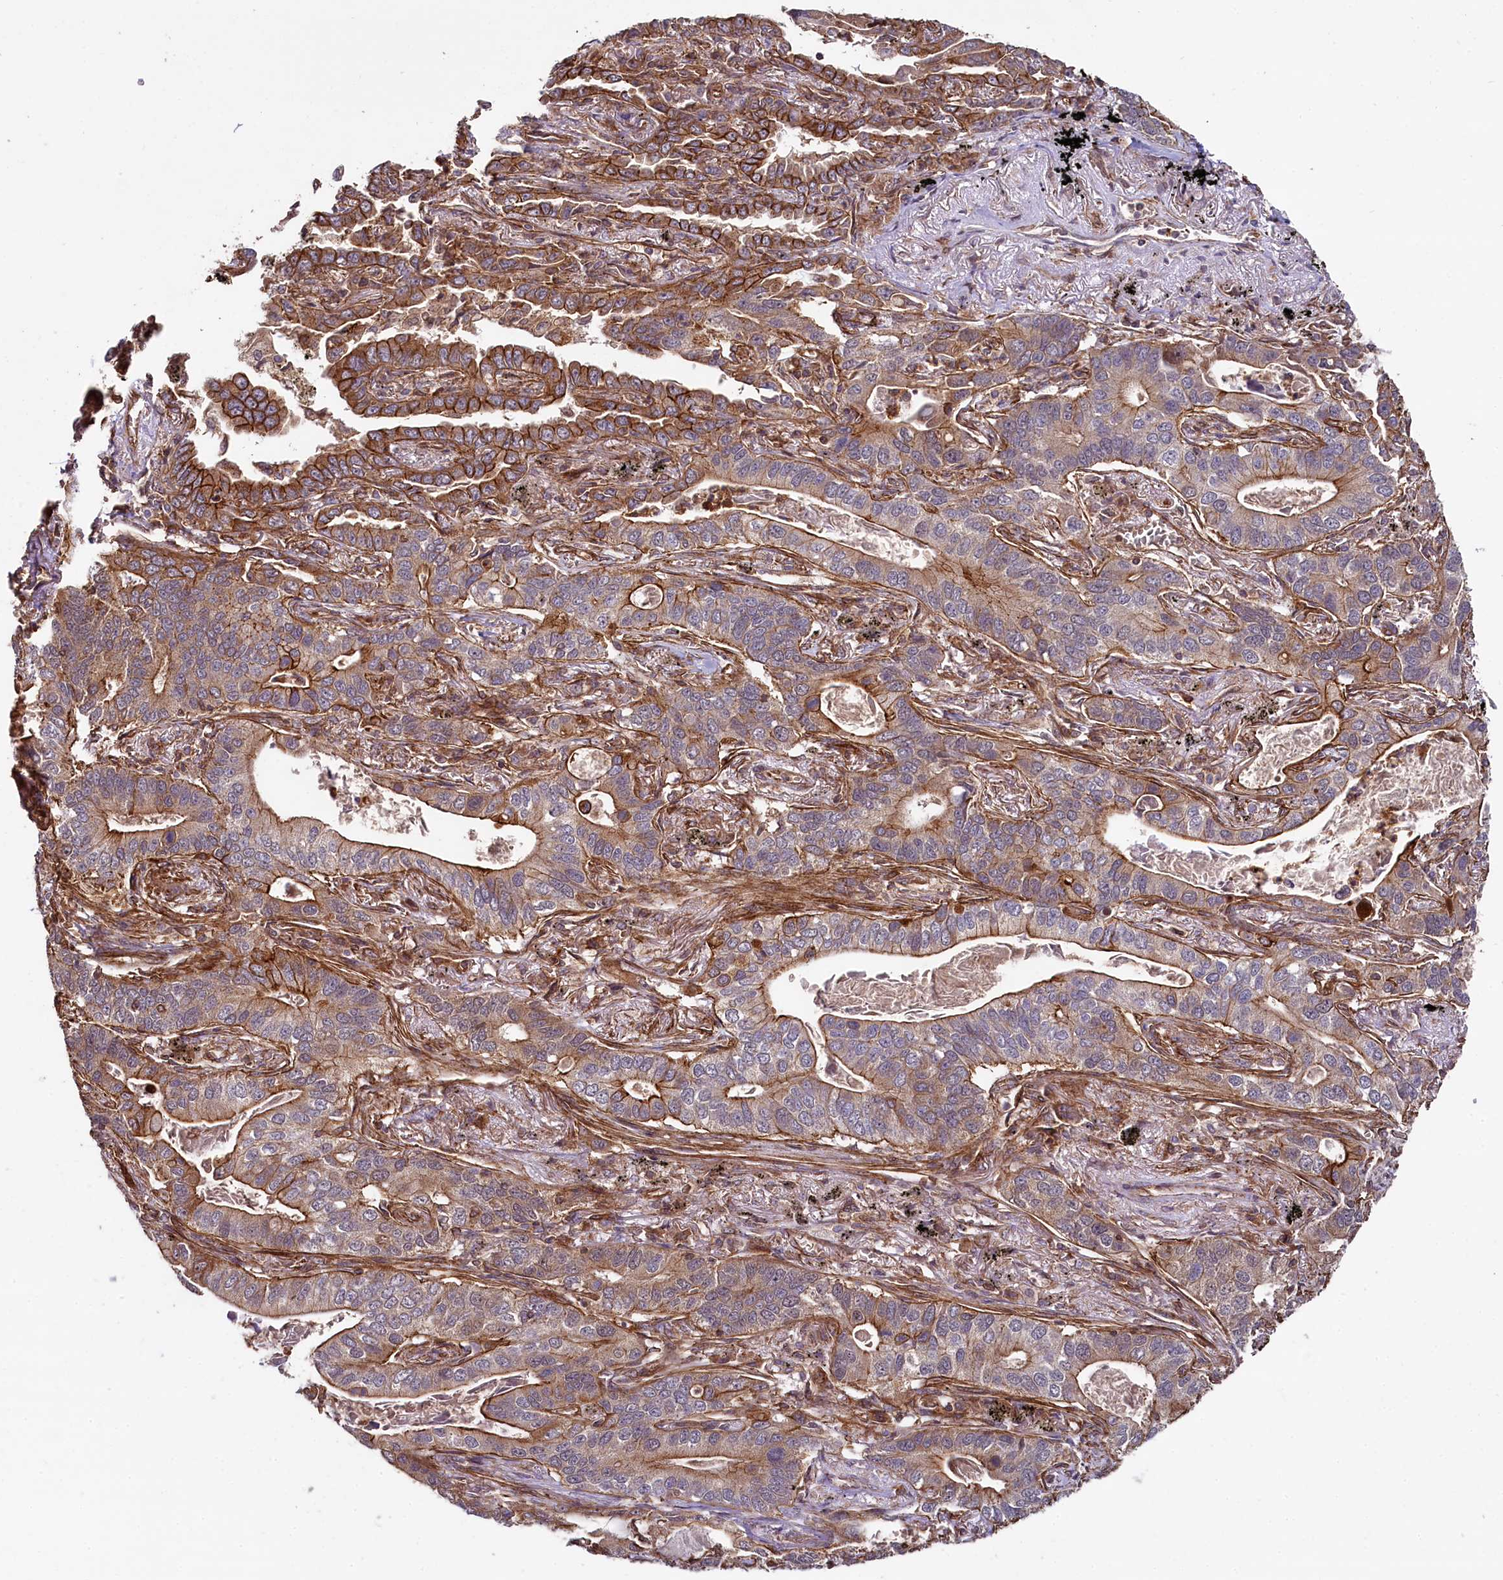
{"staining": {"intensity": "strong", "quantity": ">75%", "location": "cytoplasmic/membranous"}, "tissue": "lung cancer", "cell_type": "Tumor cells", "image_type": "cancer", "snomed": [{"axis": "morphology", "description": "Adenocarcinoma, NOS"}, {"axis": "topography", "description": "Lung"}], "caption": "Lung adenocarcinoma was stained to show a protein in brown. There is high levels of strong cytoplasmic/membranous expression in approximately >75% of tumor cells. The protein of interest is shown in brown color, while the nuclei are stained blue.", "gene": "SVIP", "patient": {"sex": "male", "age": 67}}